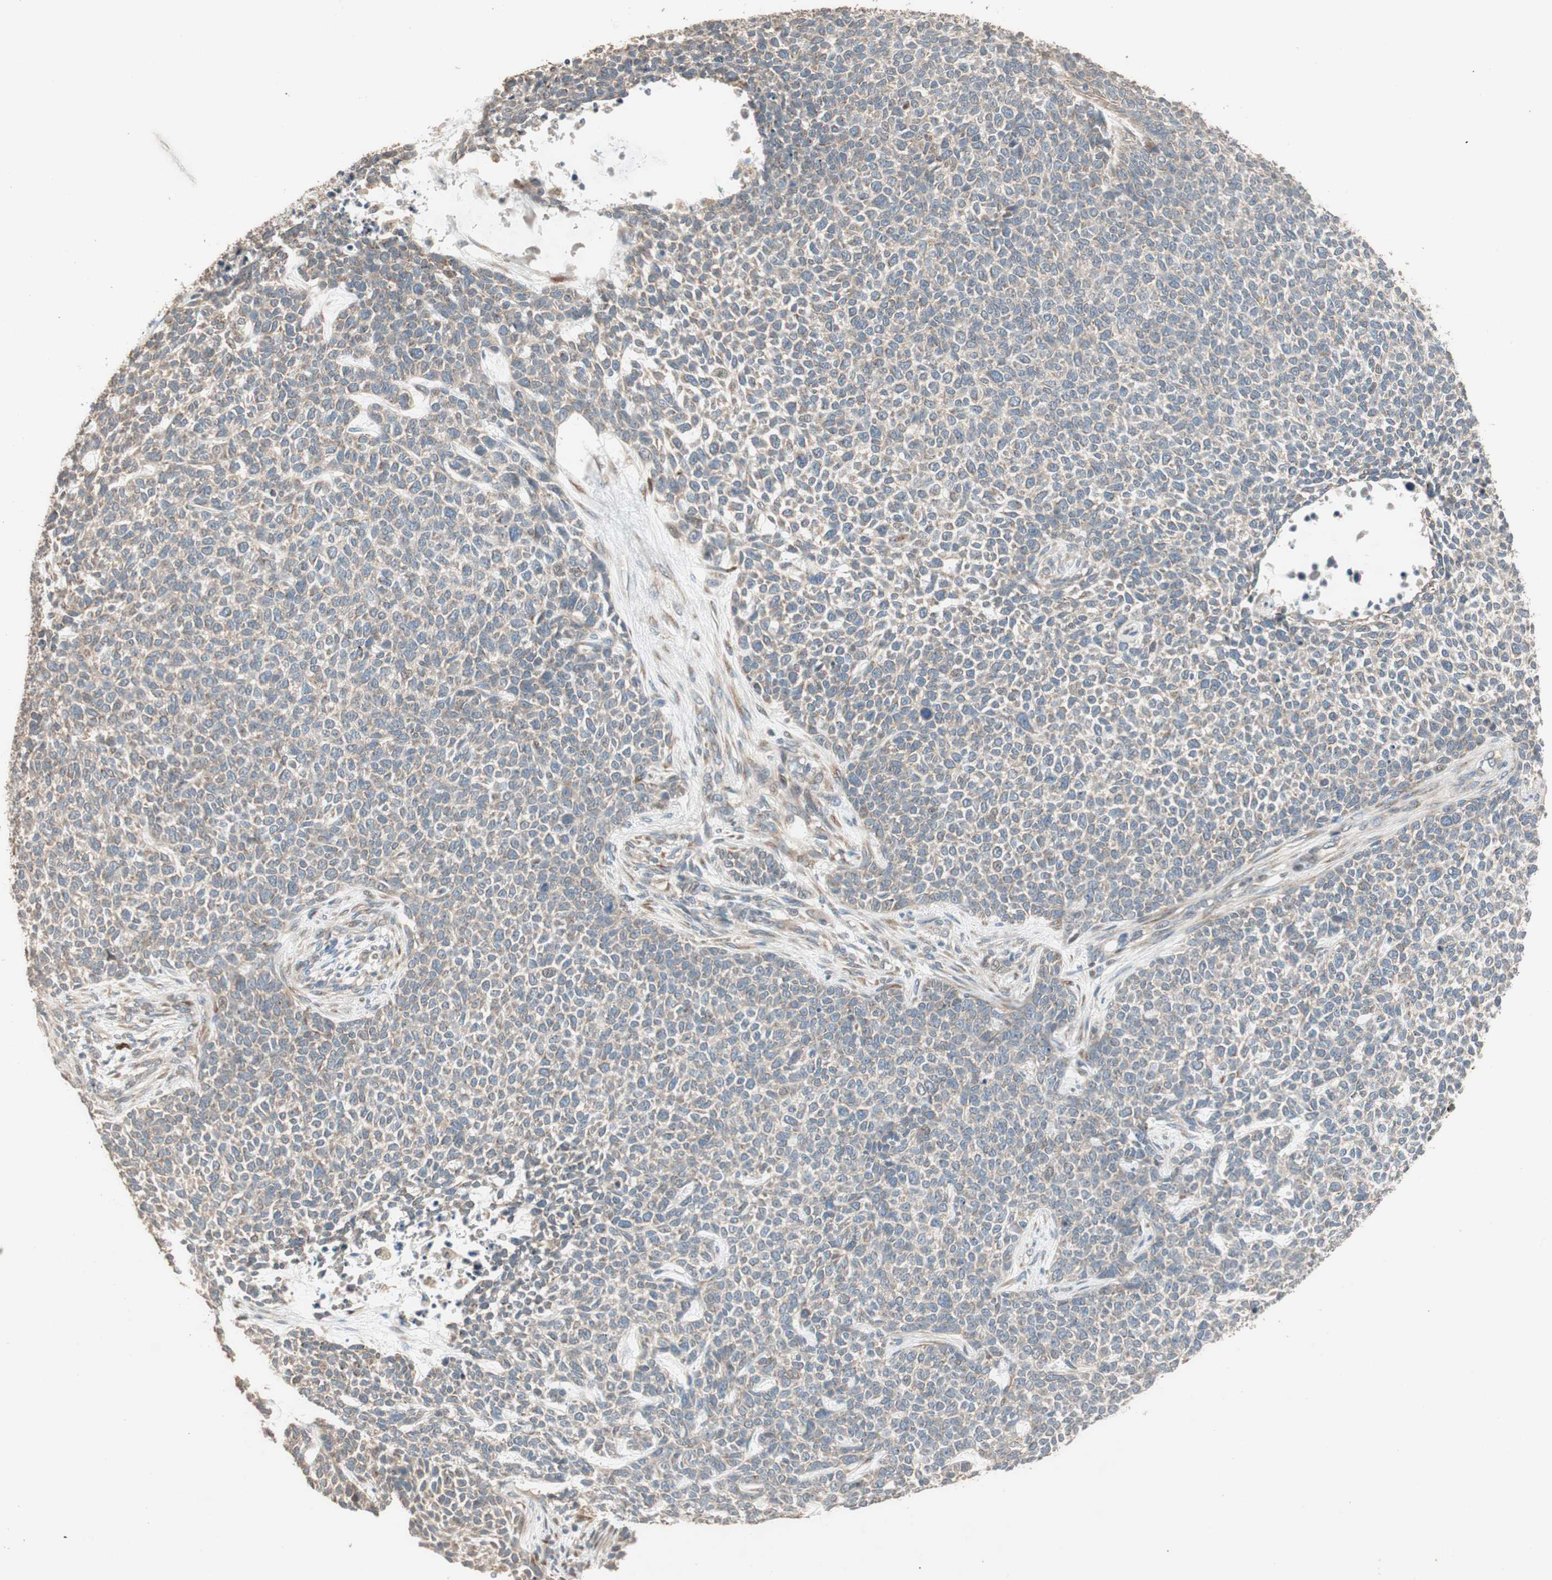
{"staining": {"intensity": "moderate", "quantity": ">75%", "location": "cytoplasmic/membranous"}, "tissue": "skin cancer", "cell_type": "Tumor cells", "image_type": "cancer", "snomed": [{"axis": "morphology", "description": "Basal cell carcinoma"}, {"axis": "topography", "description": "Skin"}], "caption": "Brown immunohistochemical staining in human skin cancer (basal cell carcinoma) reveals moderate cytoplasmic/membranous positivity in approximately >75% of tumor cells.", "gene": "RARRES1", "patient": {"sex": "female", "age": 84}}